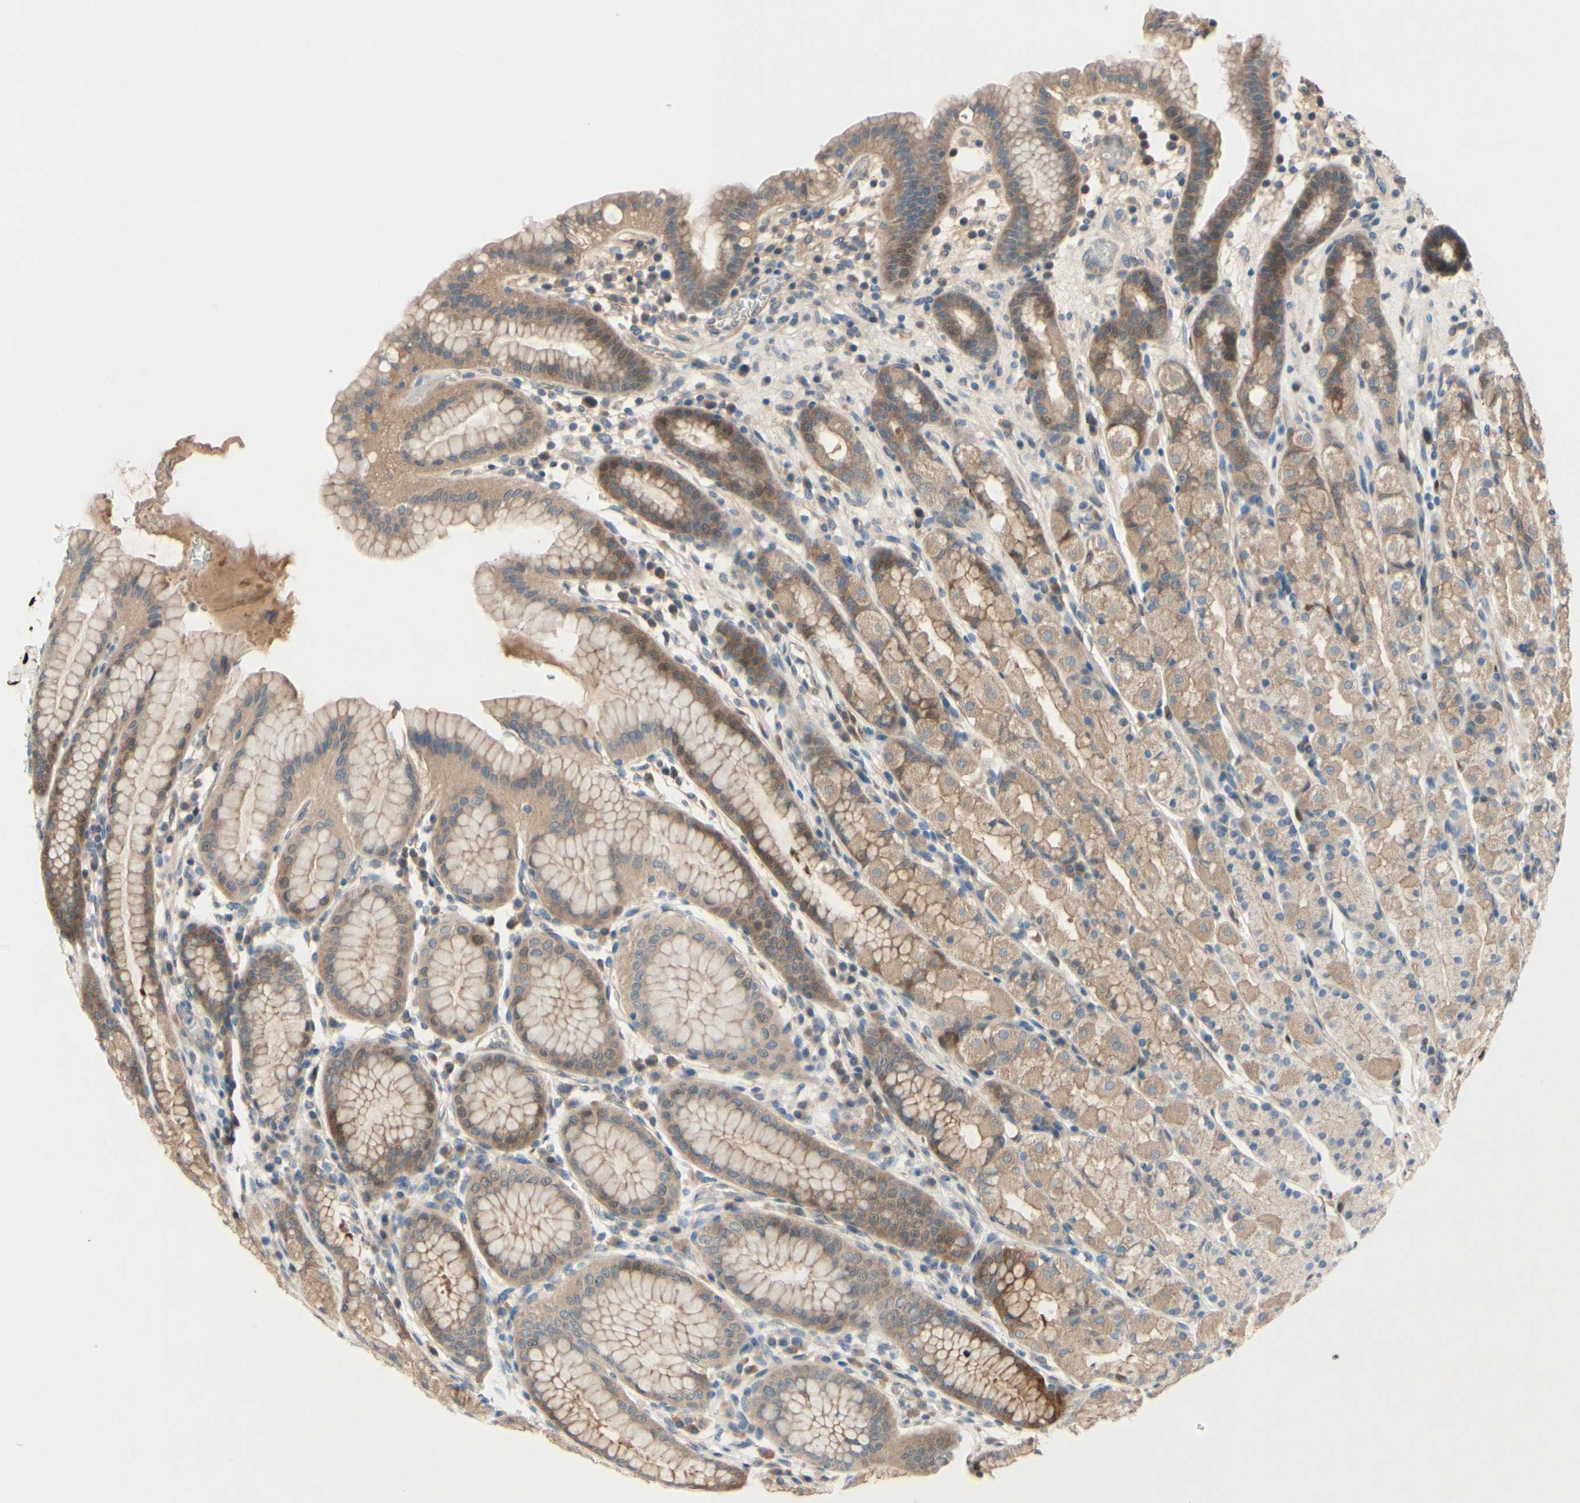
{"staining": {"intensity": "weak", "quantity": ">75%", "location": "cytoplasmic/membranous"}, "tissue": "stomach", "cell_type": "Glandular cells", "image_type": "normal", "snomed": [{"axis": "morphology", "description": "Normal tissue, NOS"}, {"axis": "topography", "description": "Stomach, upper"}], "caption": "An immunohistochemistry micrograph of unremarkable tissue is shown. Protein staining in brown labels weak cytoplasmic/membranous positivity in stomach within glandular cells.", "gene": "ICAM5", "patient": {"sex": "male", "age": 68}}